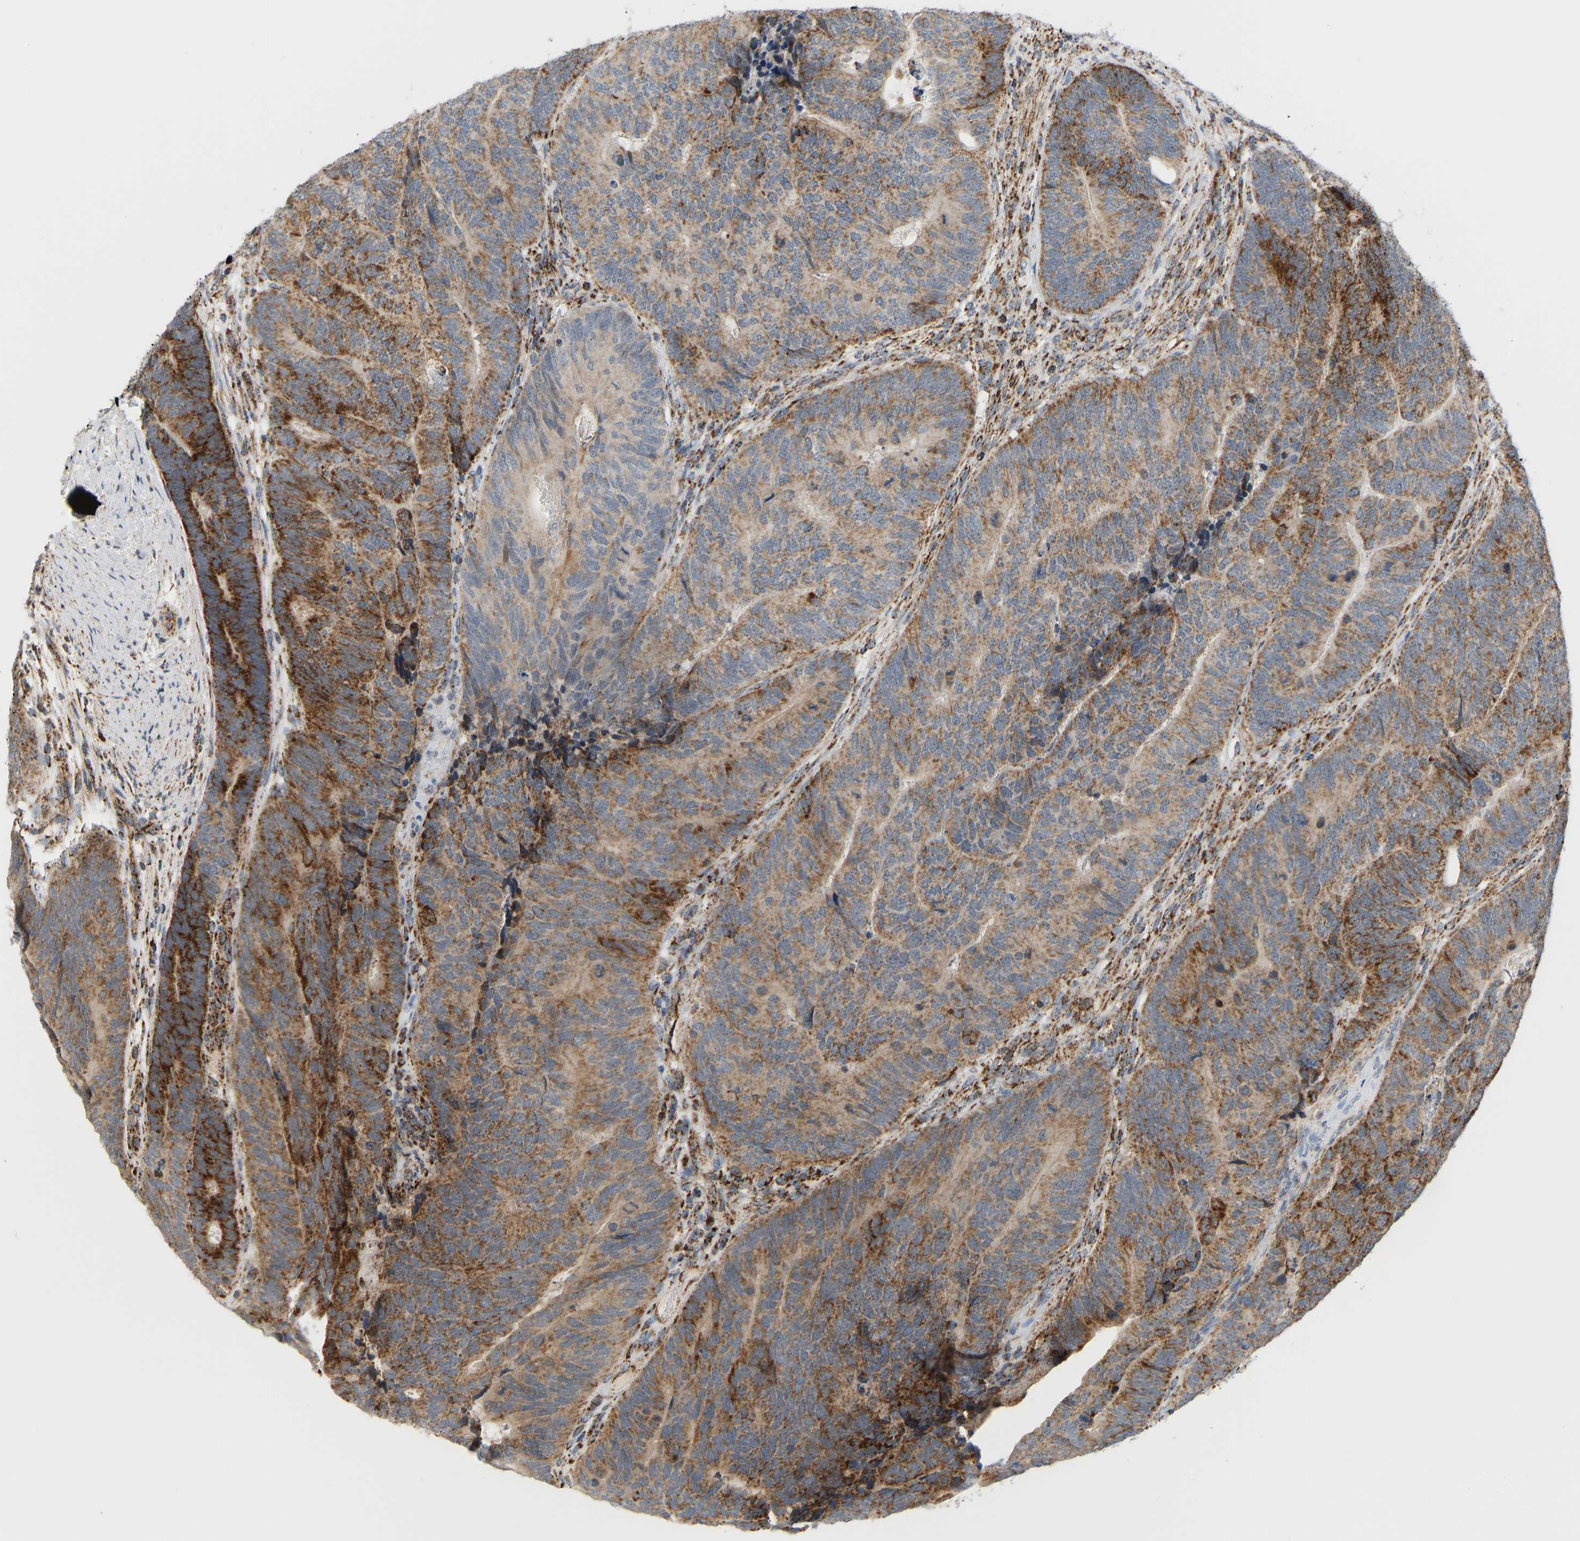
{"staining": {"intensity": "moderate", "quantity": ">75%", "location": "cytoplasmic/membranous"}, "tissue": "colorectal cancer", "cell_type": "Tumor cells", "image_type": "cancer", "snomed": [{"axis": "morphology", "description": "Normal tissue, NOS"}, {"axis": "morphology", "description": "Adenocarcinoma, NOS"}, {"axis": "topography", "description": "Rectum"}], "caption": "The immunohistochemical stain highlights moderate cytoplasmic/membranous expression in tumor cells of colorectal adenocarcinoma tissue.", "gene": "GPSM2", "patient": {"sex": "female", "age": 66}}